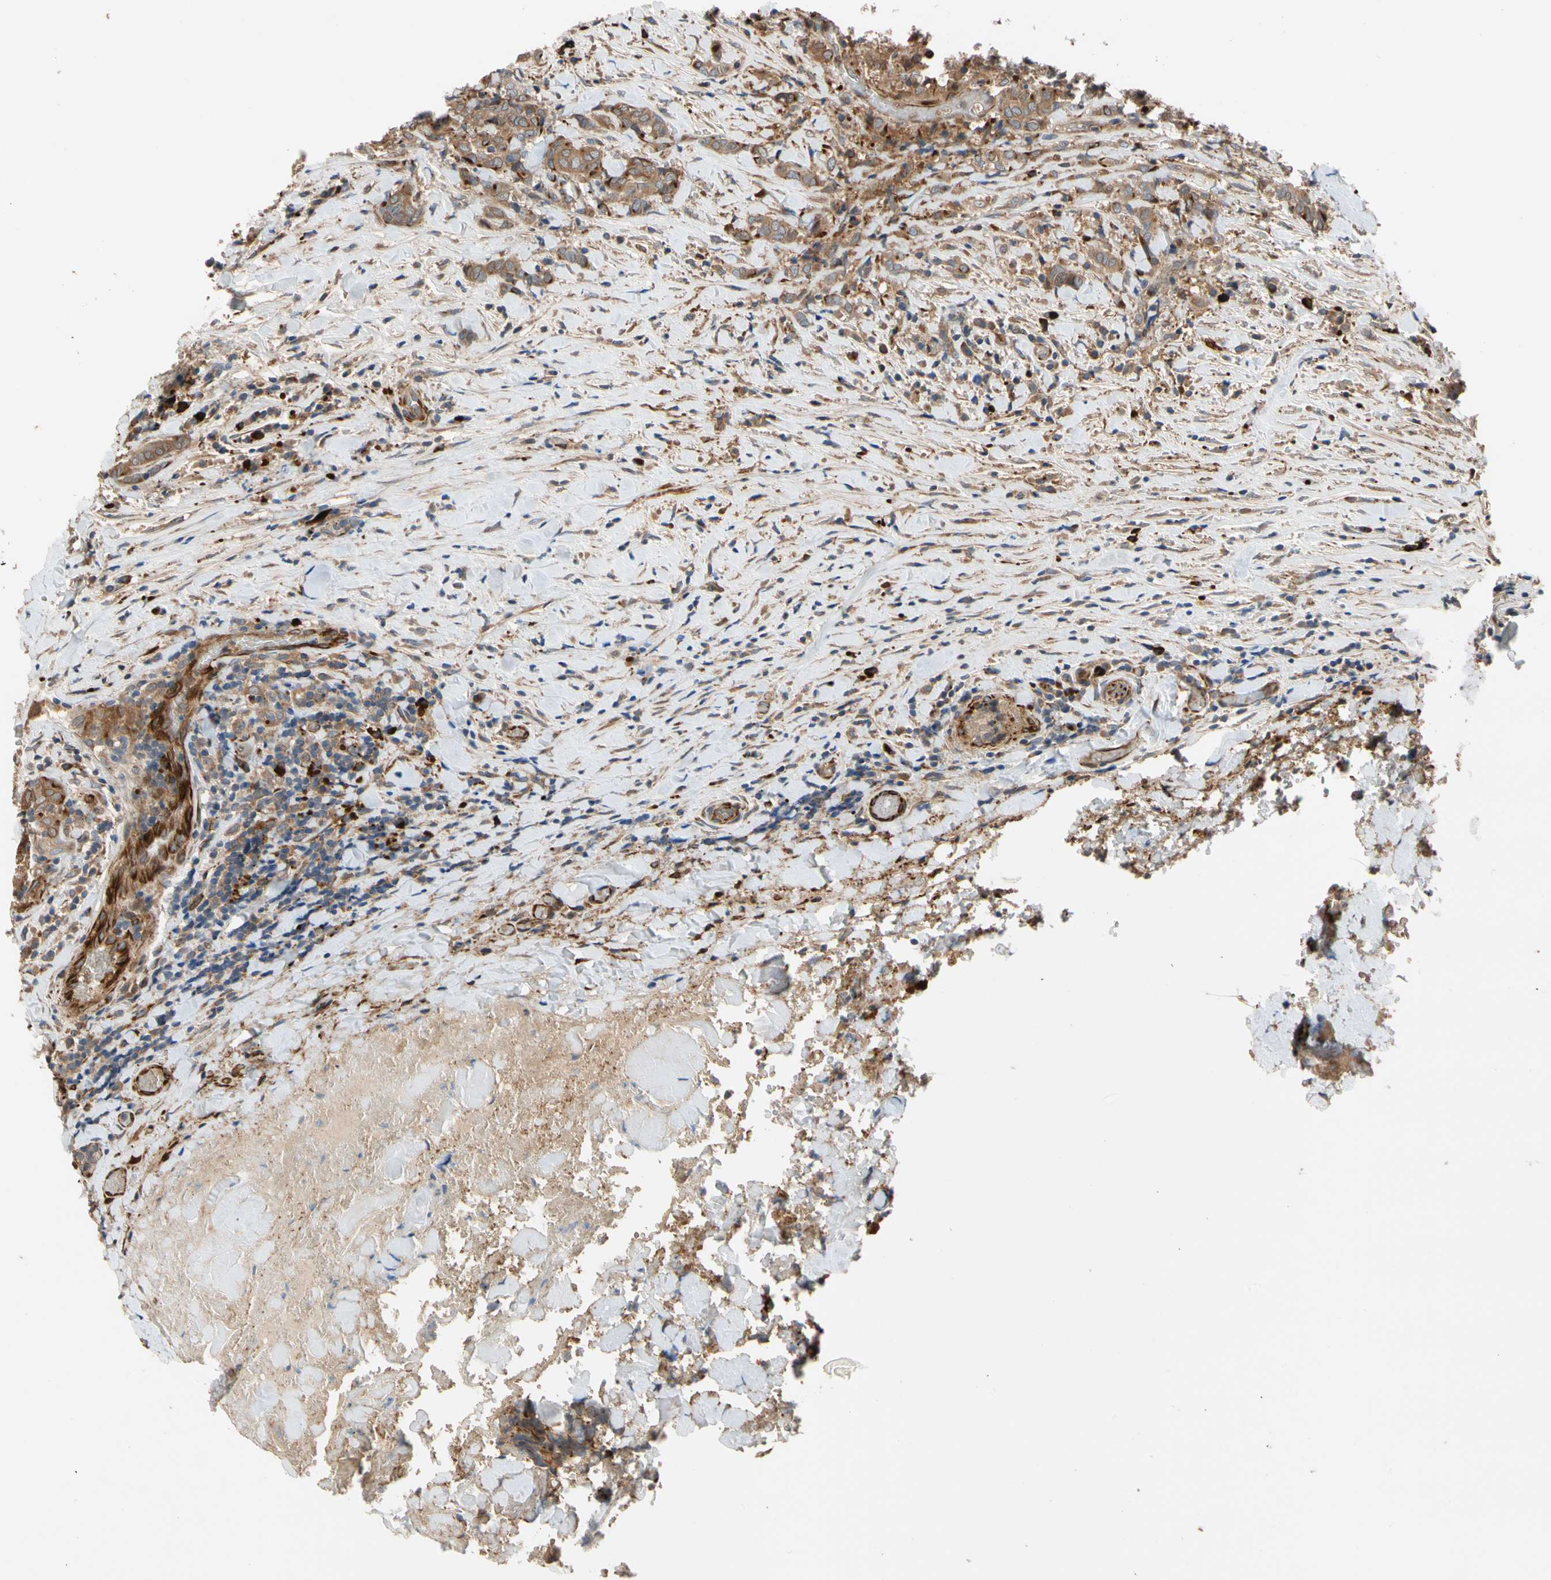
{"staining": {"intensity": "moderate", "quantity": ">75%", "location": "cytoplasmic/membranous"}, "tissue": "thyroid cancer", "cell_type": "Tumor cells", "image_type": "cancer", "snomed": [{"axis": "morphology", "description": "Normal tissue, NOS"}, {"axis": "morphology", "description": "Papillary adenocarcinoma, NOS"}, {"axis": "topography", "description": "Thyroid gland"}], "caption": "Human thyroid cancer (papillary adenocarcinoma) stained with a protein marker exhibits moderate staining in tumor cells.", "gene": "FGD6", "patient": {"sex": "female", "age": 30}}